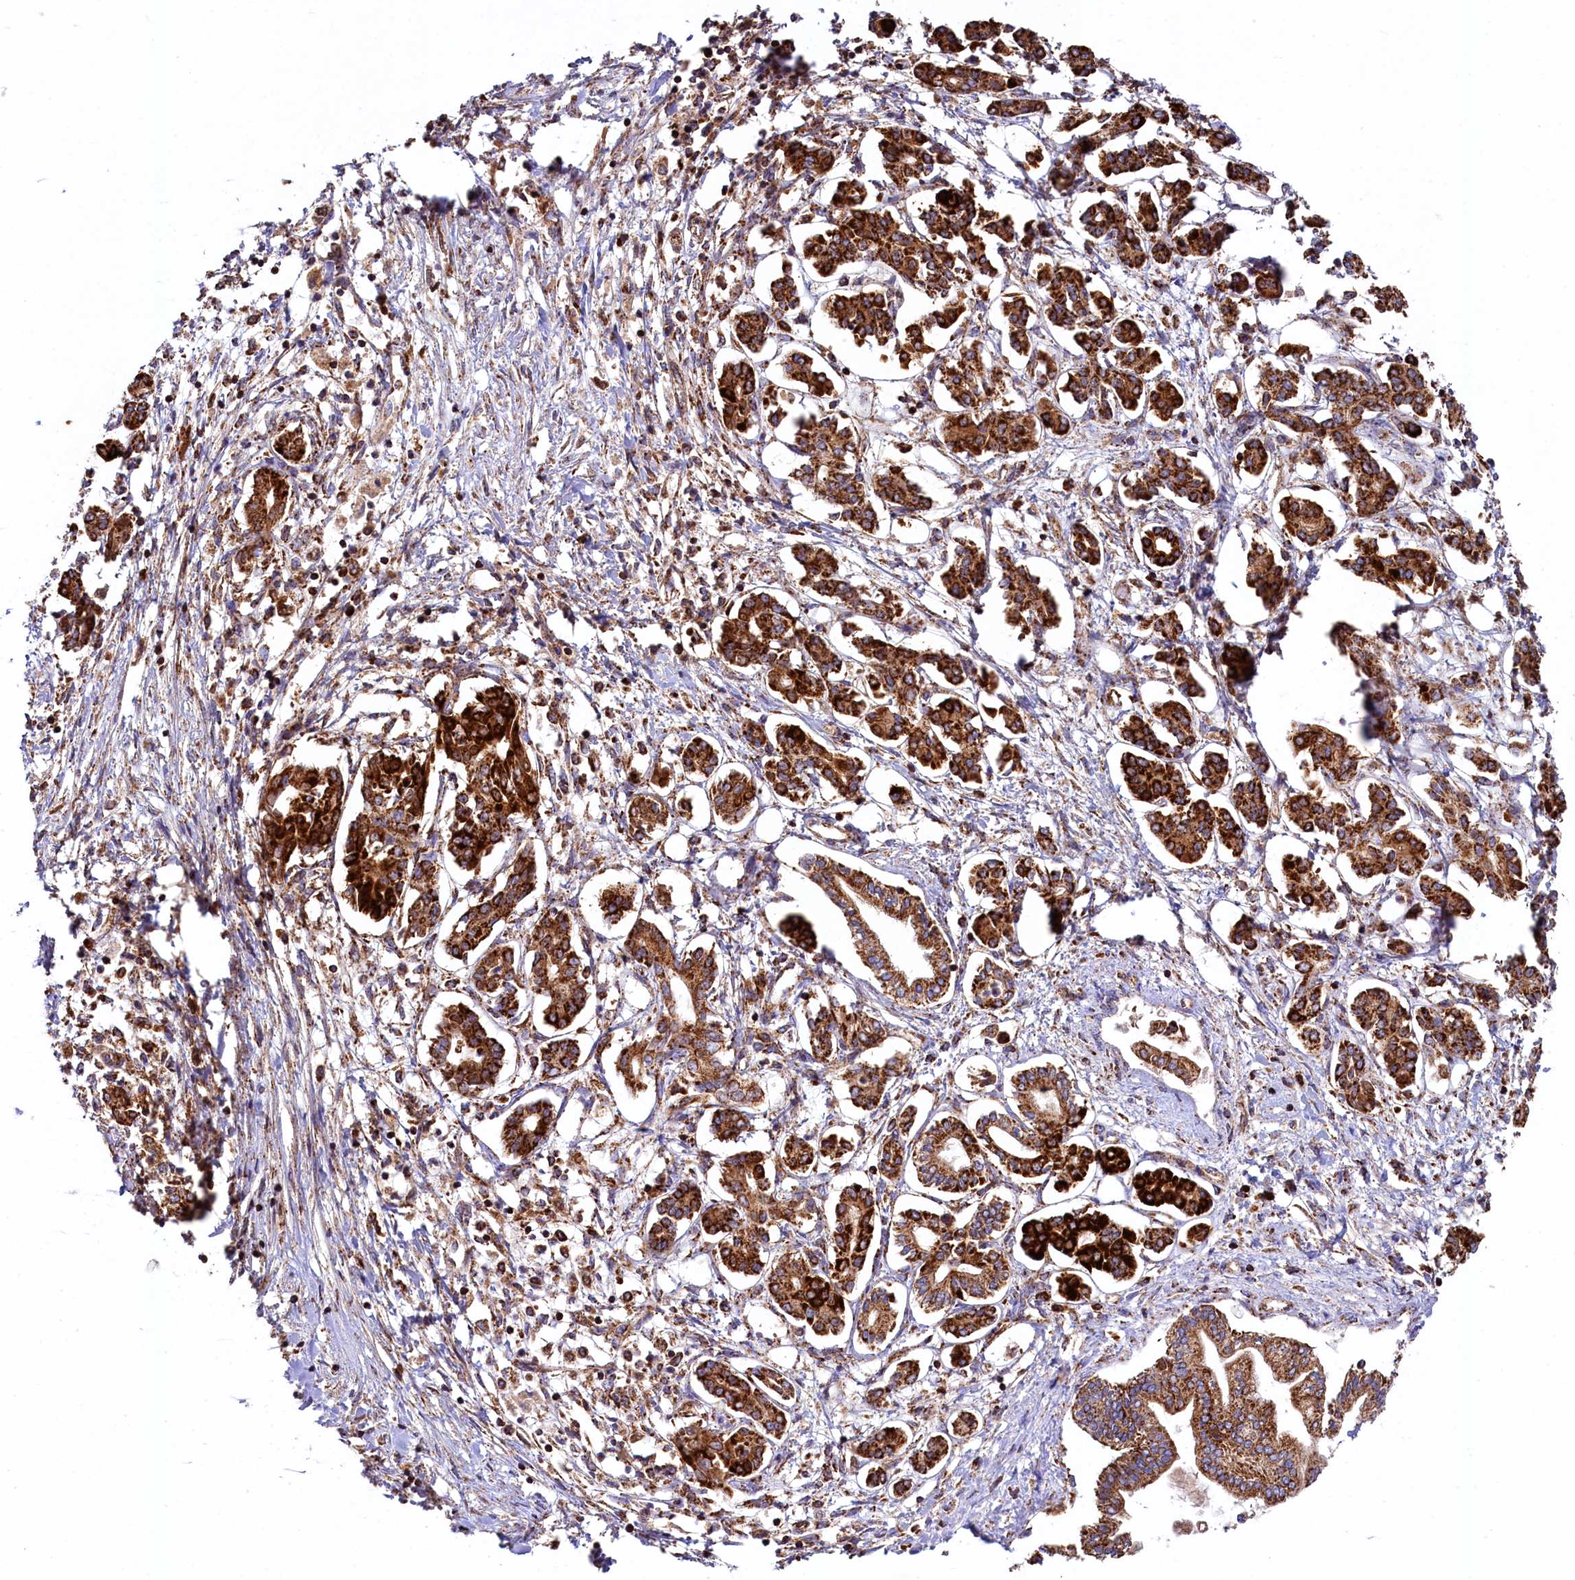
{"staining": {"intensity": "strong", "quantity": ">75%", "location": "cytoplasmic/membranous"}, "tissue": "pancreatic cancer", "cell_type": "Tumor cells", "image_type": "cancer", "snomed": [{"axis": "morphology", "description": "Adenocarcinoma, NOS"}, {"axis": "topography", "description": "Pancreas"}], "caption": "An image showing strong cytoplasmic/membranous expression in about >75% of tumor cells in pancreatic adenocarcinoma, as visualized by brown immunohistochemical staining.", "gene": "CLYBL", "patient": {"sex": "female", "age": 50}}